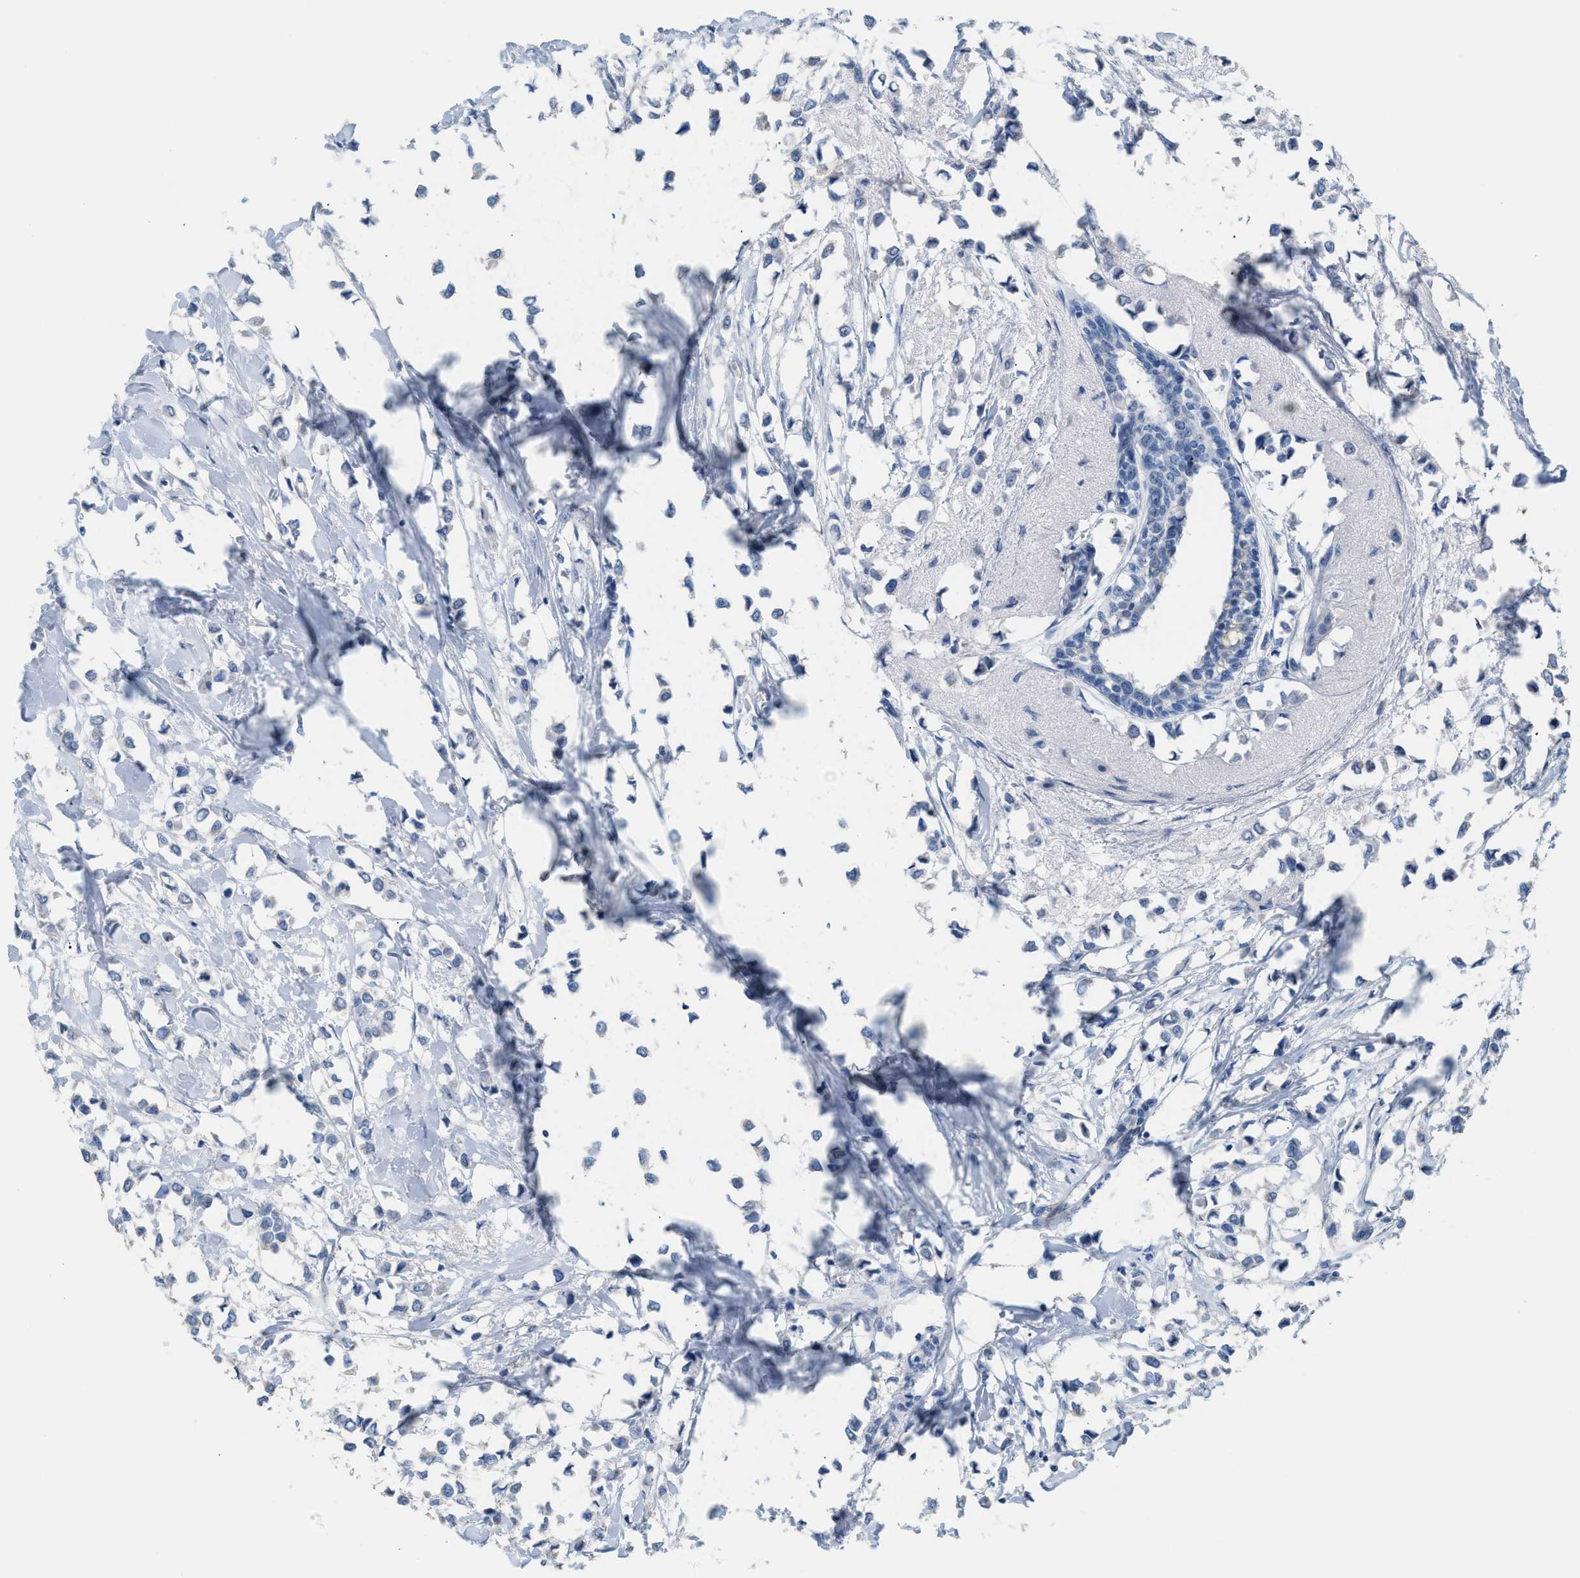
{"staining": {"intensity": "negative", "quantity": "none", "location": "none"}, "tissue": "breast cancer", "cell_type": "Tumor cells", "image_type": "cancer", "snomed": [{"axis": "morphology", "description": "Lobular carcinoma"}, {"axis": "topography", "description": "Breast"}], "caption": "IHC of breast cancer reveals no positivity in tumor cells.", "gene": "MPP3", "patient": {"sex": "female", "age": 51}}